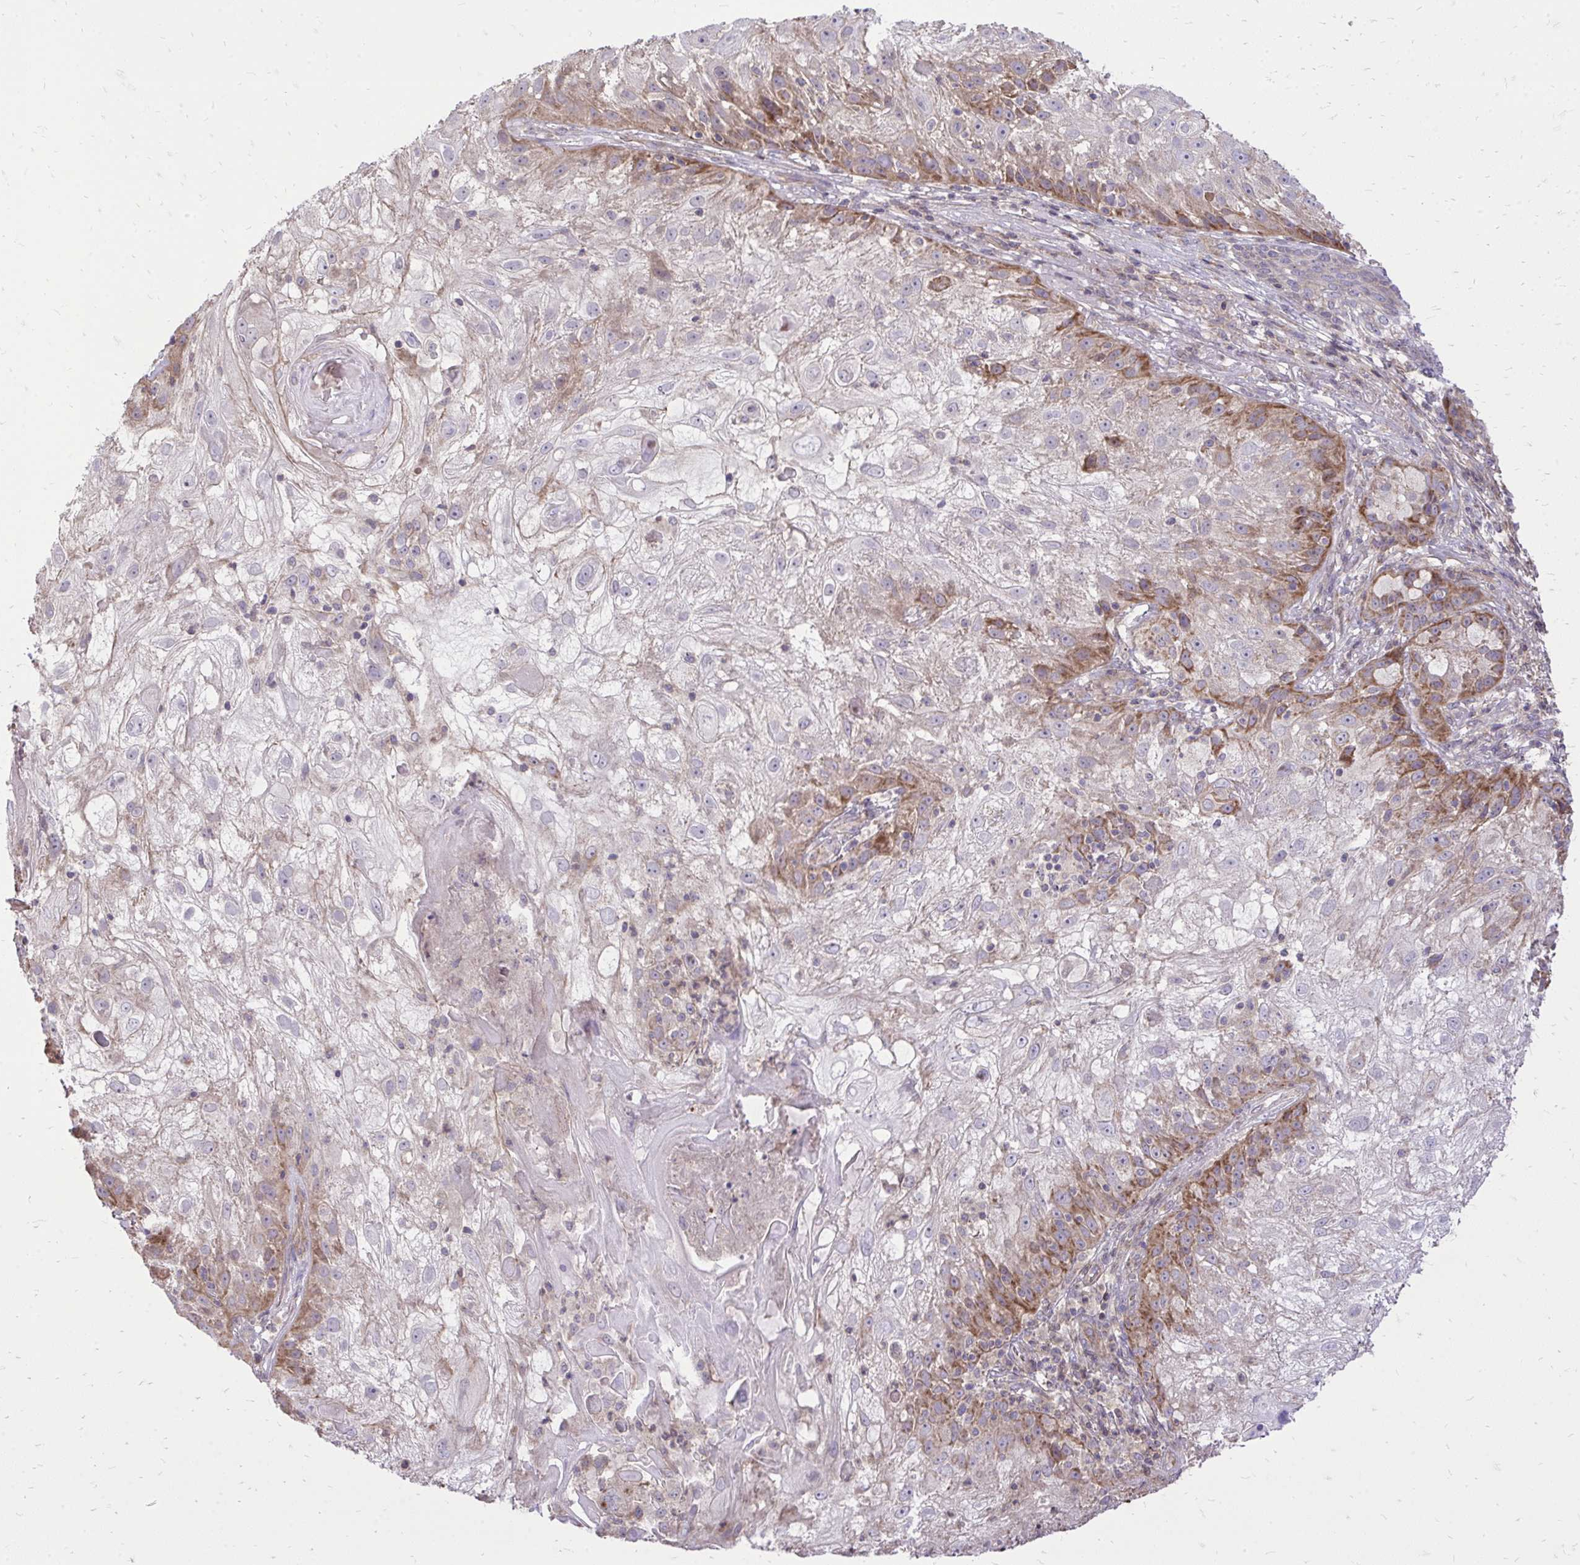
{"staining": {"intensity": "moderate", "quantity": "<25%", "location": "cytoplasmic/membranous"}, "tissue": "skin cancer", "cell_type": "Tumor cells", "image_type": "cancer", "snomed": [{"axis": "morphology", "description": "Normal tissue, NOS"}, {"axis": "morphology", "description": "Squamous cell carcinoma, NOS"}, {"axis": "topography", "description": "Skin"}], "caption": "Skin squamous cell carcinoma tissue reveals moderate cytoplasmic/membranous expression in approximately <25% of tumor cells Using DAB (brown) and hematoxylin (blue) stains, captured at high magnification using brightfield microscopy.", "gene": "SLC7A5", "patient": {"sex": "female", "age": 83}}